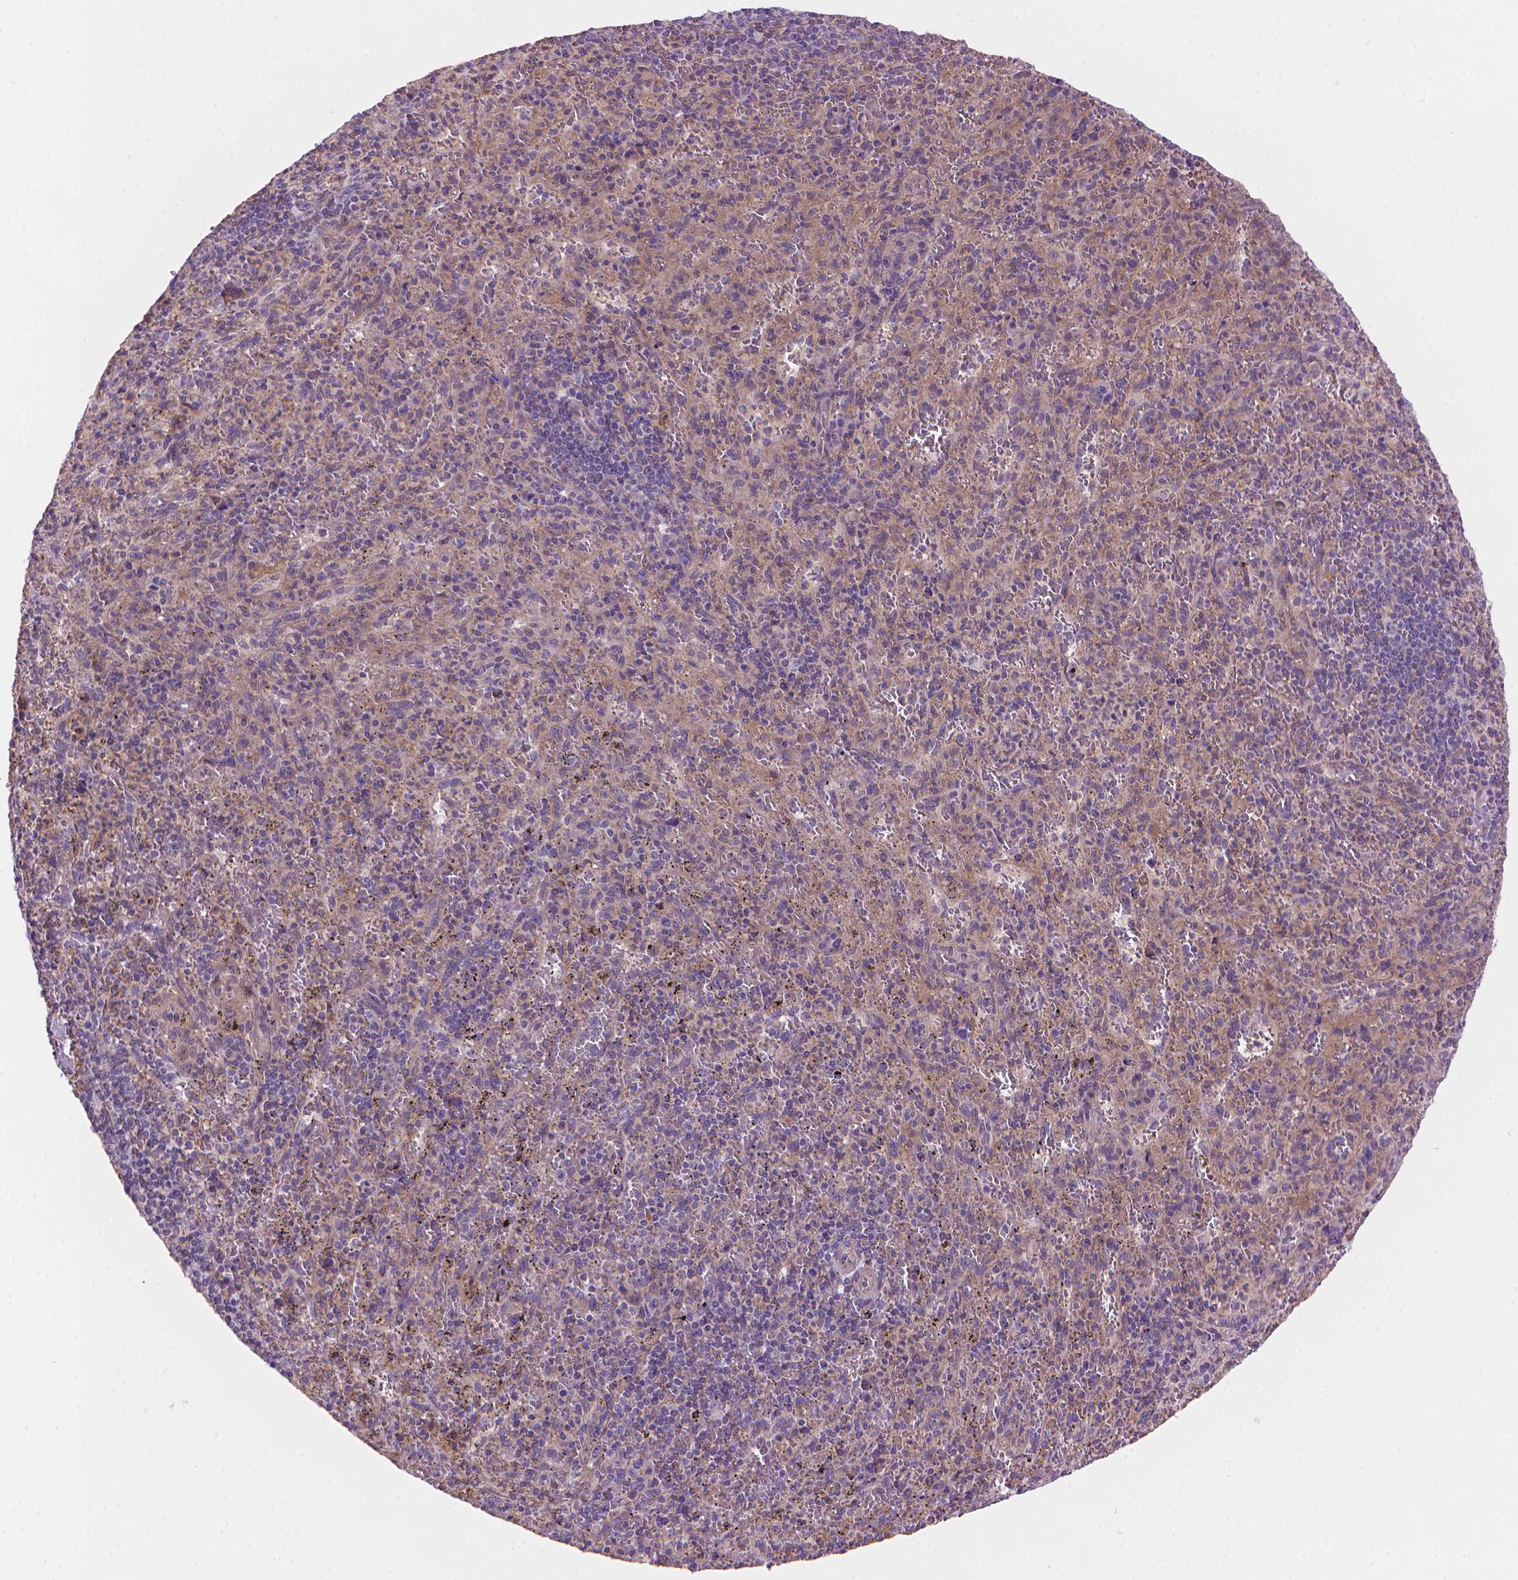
{"staining": {"intensity": "negative", "quantity": "none", "location": "none"}, "tissue": "spleen", "cell_type": "Cells in red pulp", "image_type": "normal", "snomed": [{"axis": "morphology", "description": "Normal tissue, NOS"}, {"axis": "topography", "description": "Spleen"}], "caption": "This is a photomicrograph of immunohistochemistry staining of normal spleen, which shows no staining in cells in red pulp. (Immunohistochemistry (ihc), brightfield microscopy, high magnification).", "gene": "AMMECR1L", "patient": {"sex": "male", "age": 57}}